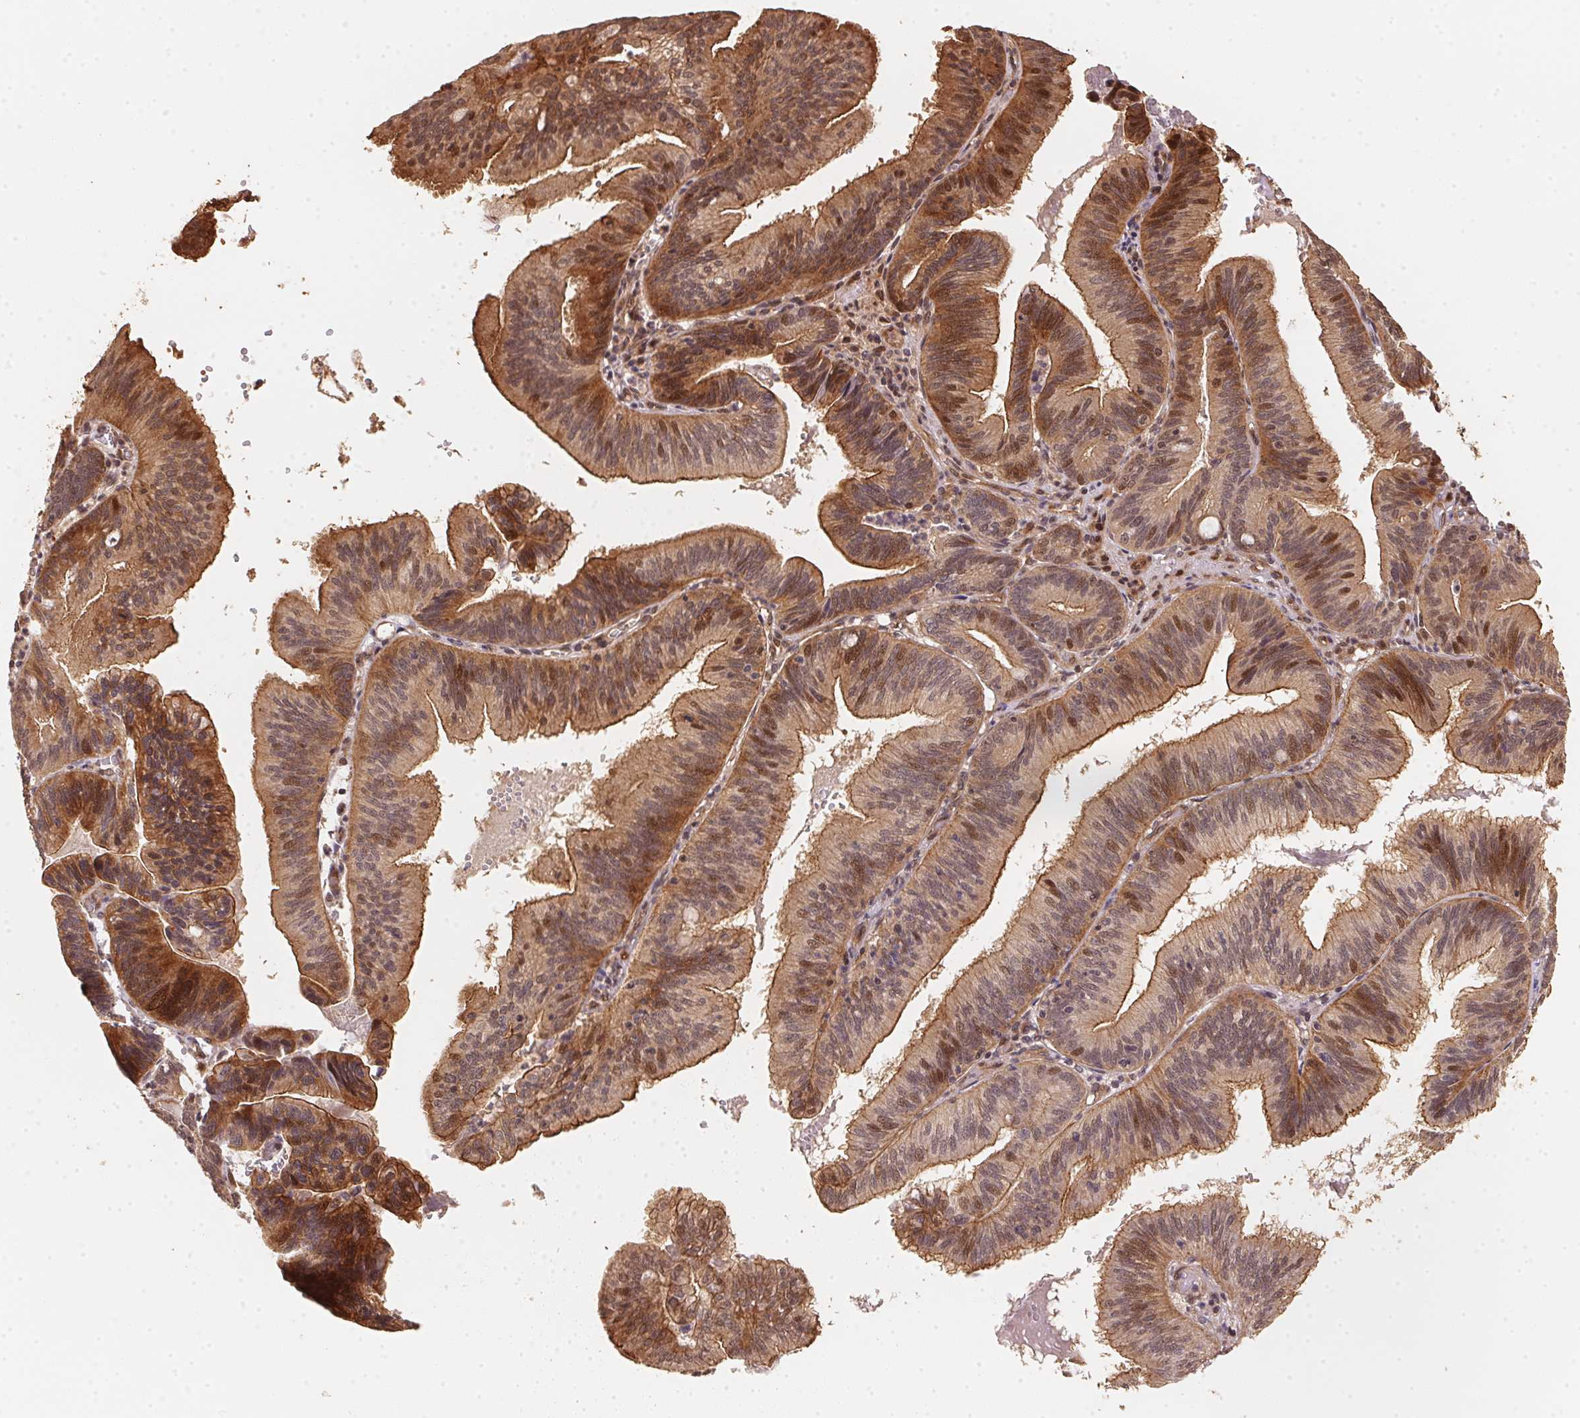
{"staining": {"intensity": "strong", "quantity": ">75%", "location": "cytoplasmic/membranous"}, "tissue": "pancreatic cancer", "cell_type": "Tumor cells", "image_type": "cancer", "snomed": [{"axis": "morphology", "description": "Adenocarcinoma, NOS"}, {"axis": "topography", "description": "Pancreas"}], "caption": "Tumor cells reveal high levels of strong cytoplasmic/membranous staining in about >75% of cells in human pancreatic adenocarcinoma.", "gene": "TMEM222", "patient": {"sex": "male", "age": 82}}